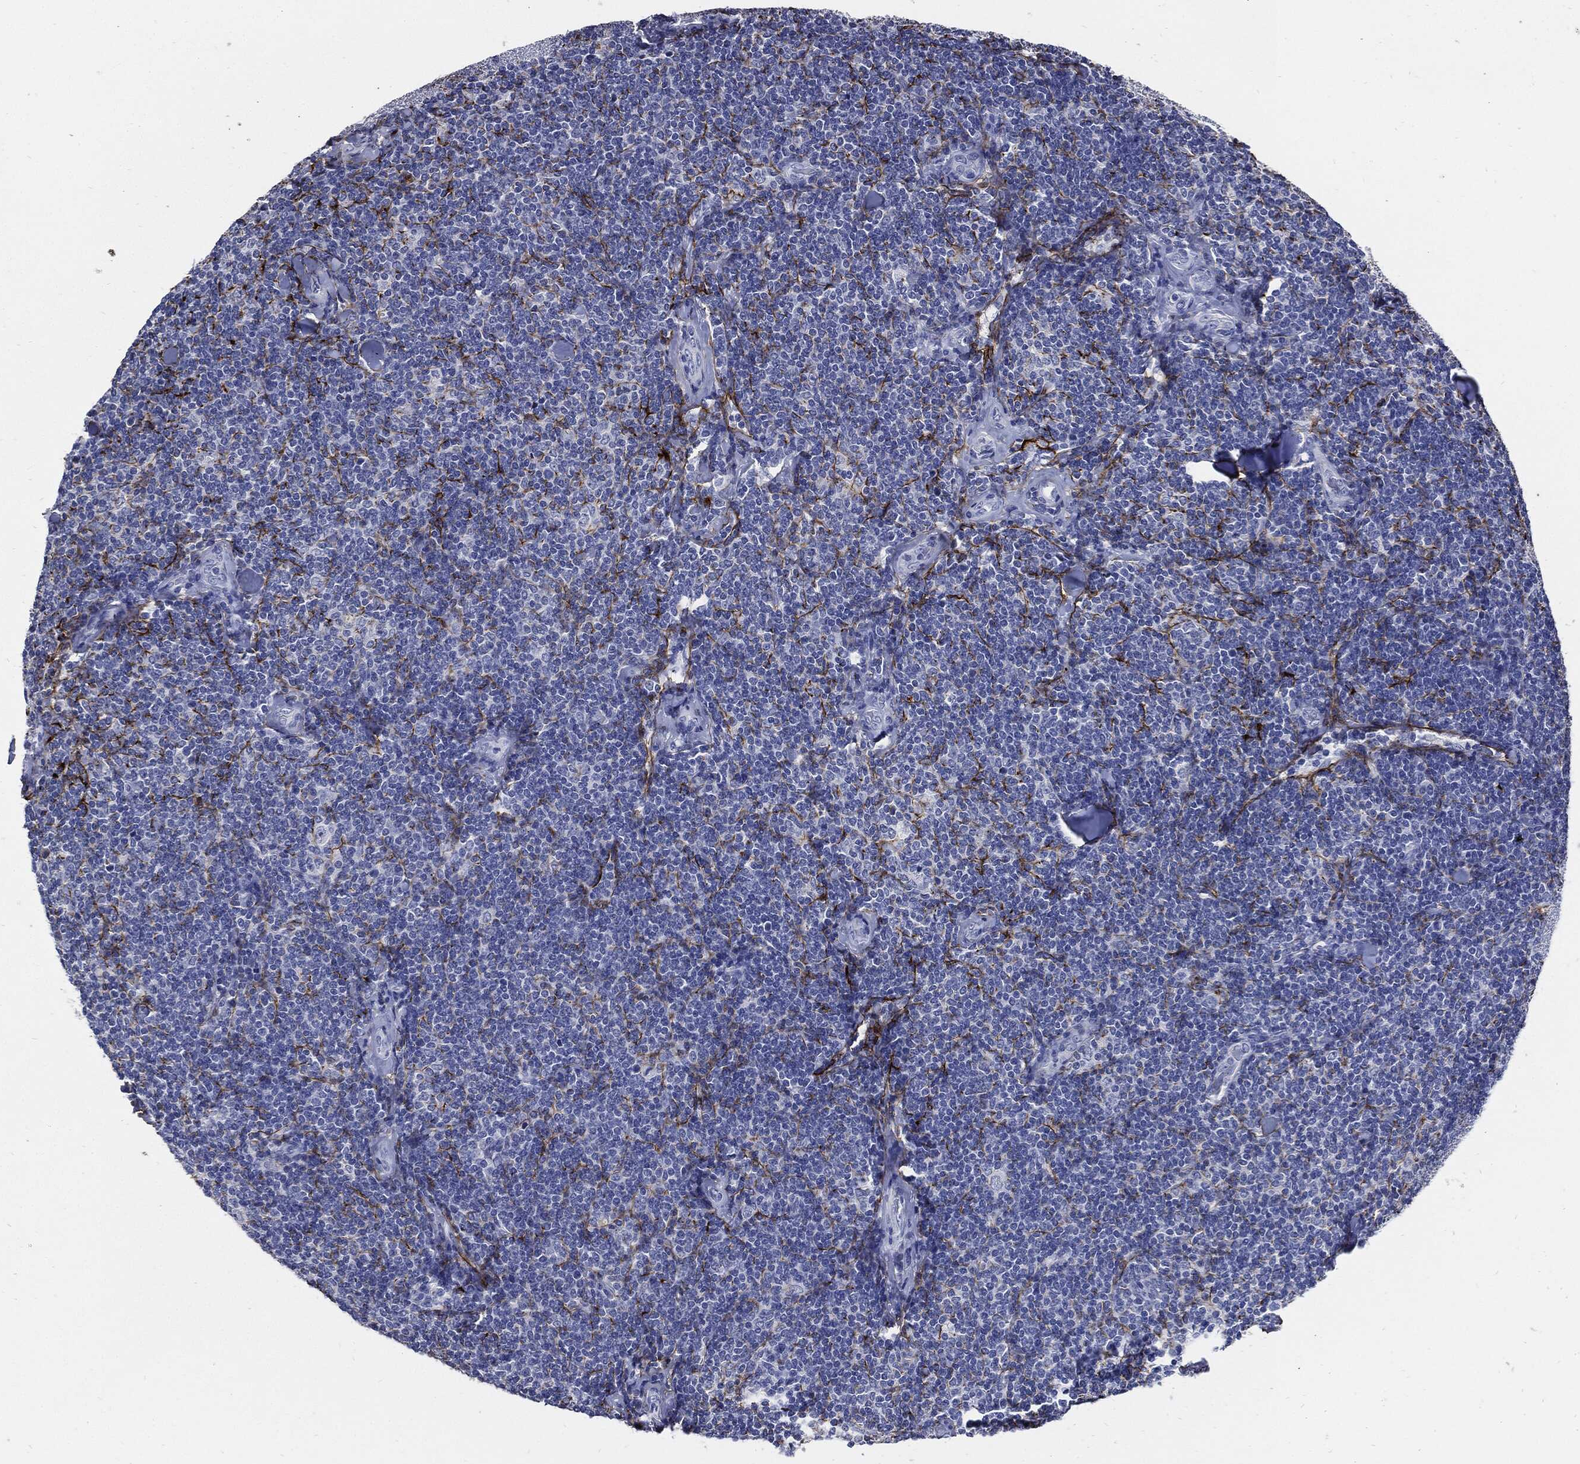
{"staining": {"intensity": "negative", "quantity": "none", "location": "none"}, "tissue": "lymphoma", "cell_type": "Tumor cells", "image_type": "cancer", "snomed": [{"axis": "morphology", "description": "Malignant lymphoma, non-Hodgkin's type, Low grade"}, {"axis": "topography", "description": "Lymph node"}], "caption": "Low-grade malignant lymphoma, non-Hodgkin's type was stained to show a protein in brown. There is no significant staining in tumor cells.", "gene": "FBN1", "patient": {"sex": "female", "age": 56}}